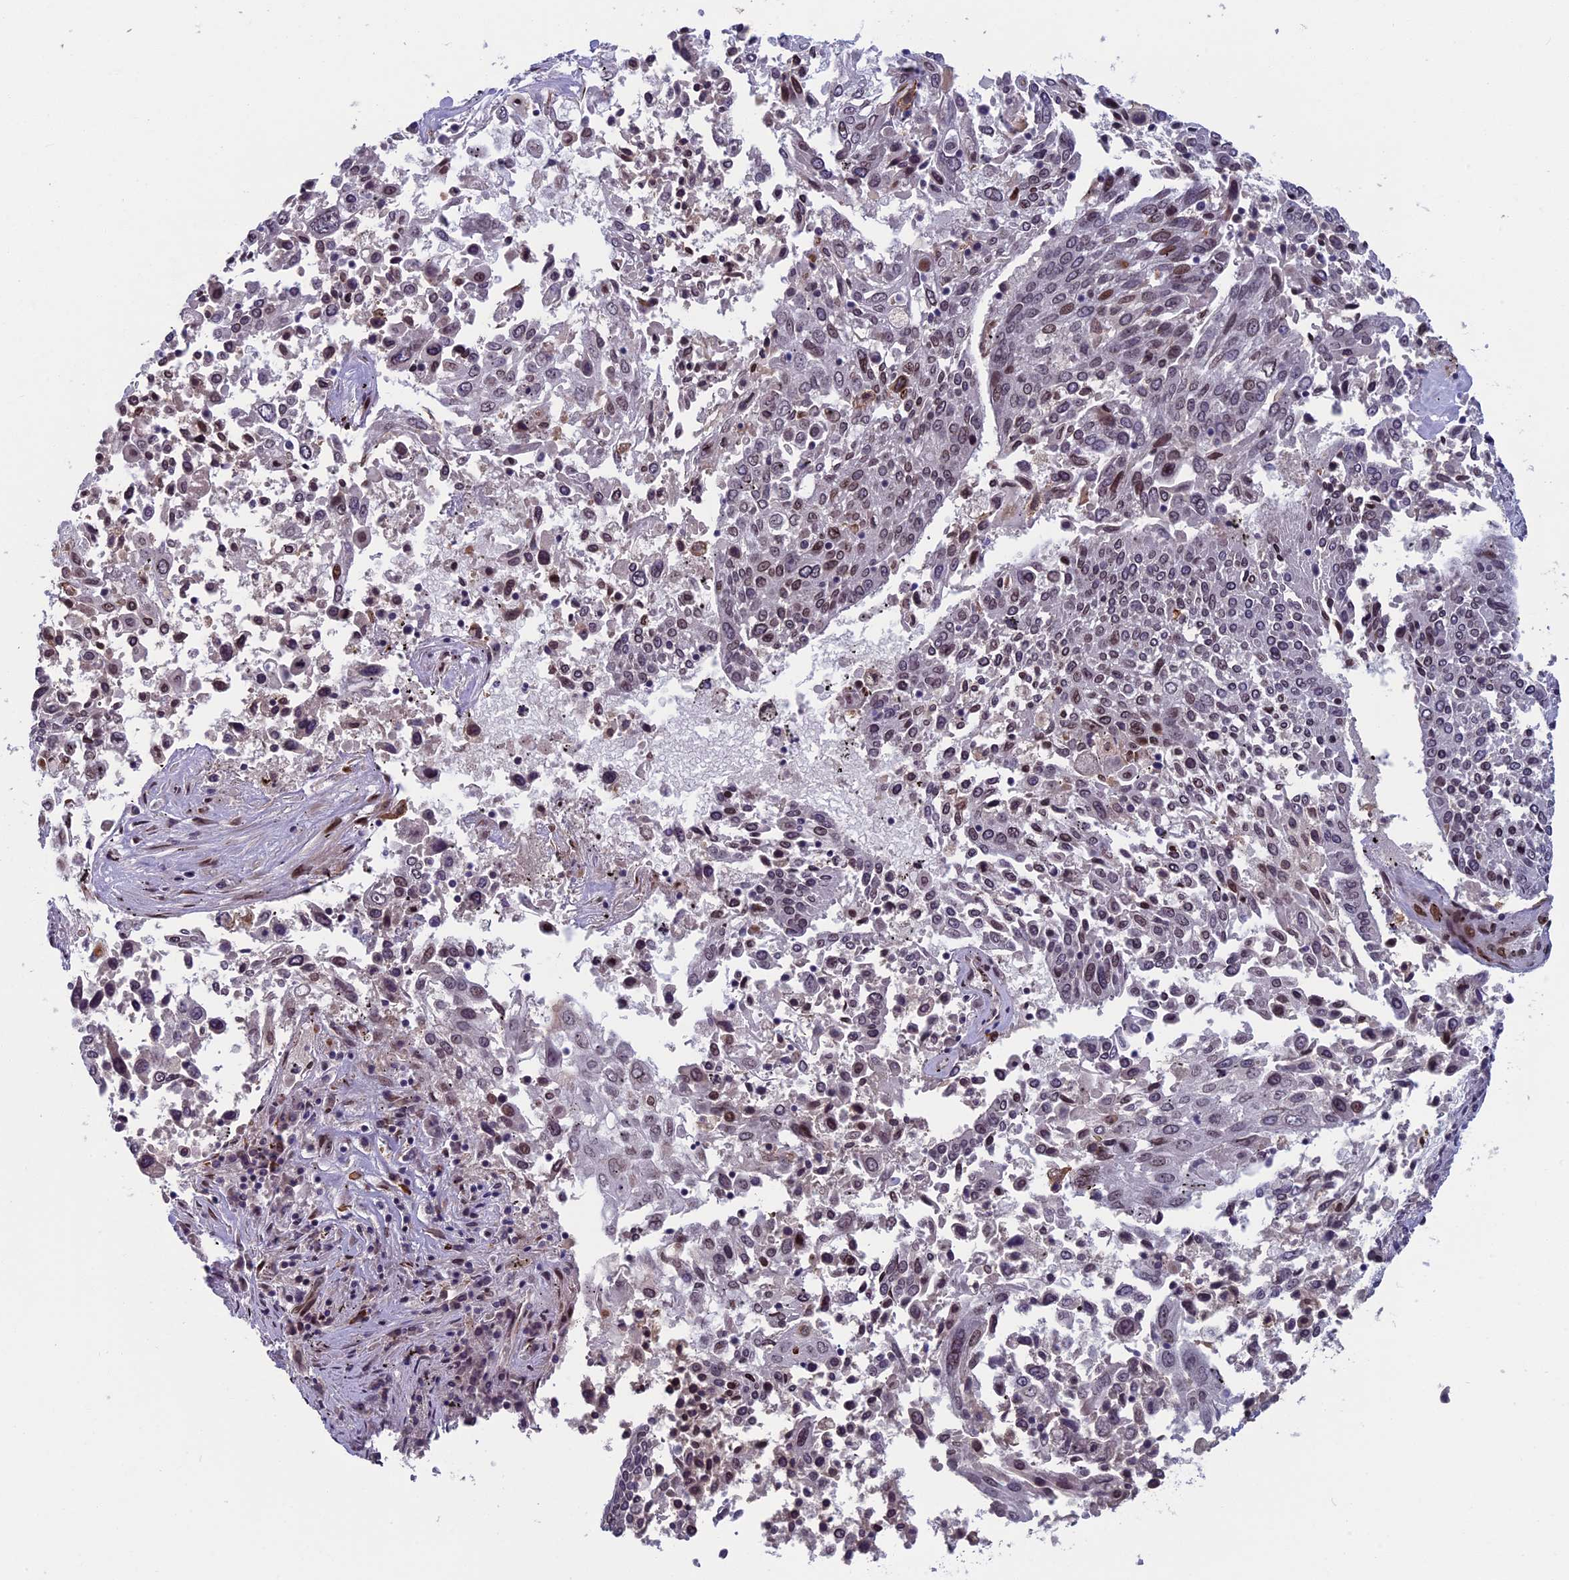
{"staining": {"intensity": "weak", "quantity": "<25%", "location": "cytoplasmic/membranous,nuclear"}, "tissue": "lung cancer", "cell_type": "Tumor cells", "image_type": "cancer", "snomed": [{"axis": "morphology", "description": "Squamous cell carcinoma, NOS"}, {"axis": "topography", "description": "Lung"}], "caption": "Lung cancer (squamous cell carcinoma) was stained to show a protein in brown. There is no significant expression in tumor cells. (DAB (3,3'-diaminobenzidine) immunohistochemistry (IHC) visualized using brightfield microscopy, high magnification).", "gene": "GPSM1", "patient": {"sex": "male", "age": 65}}